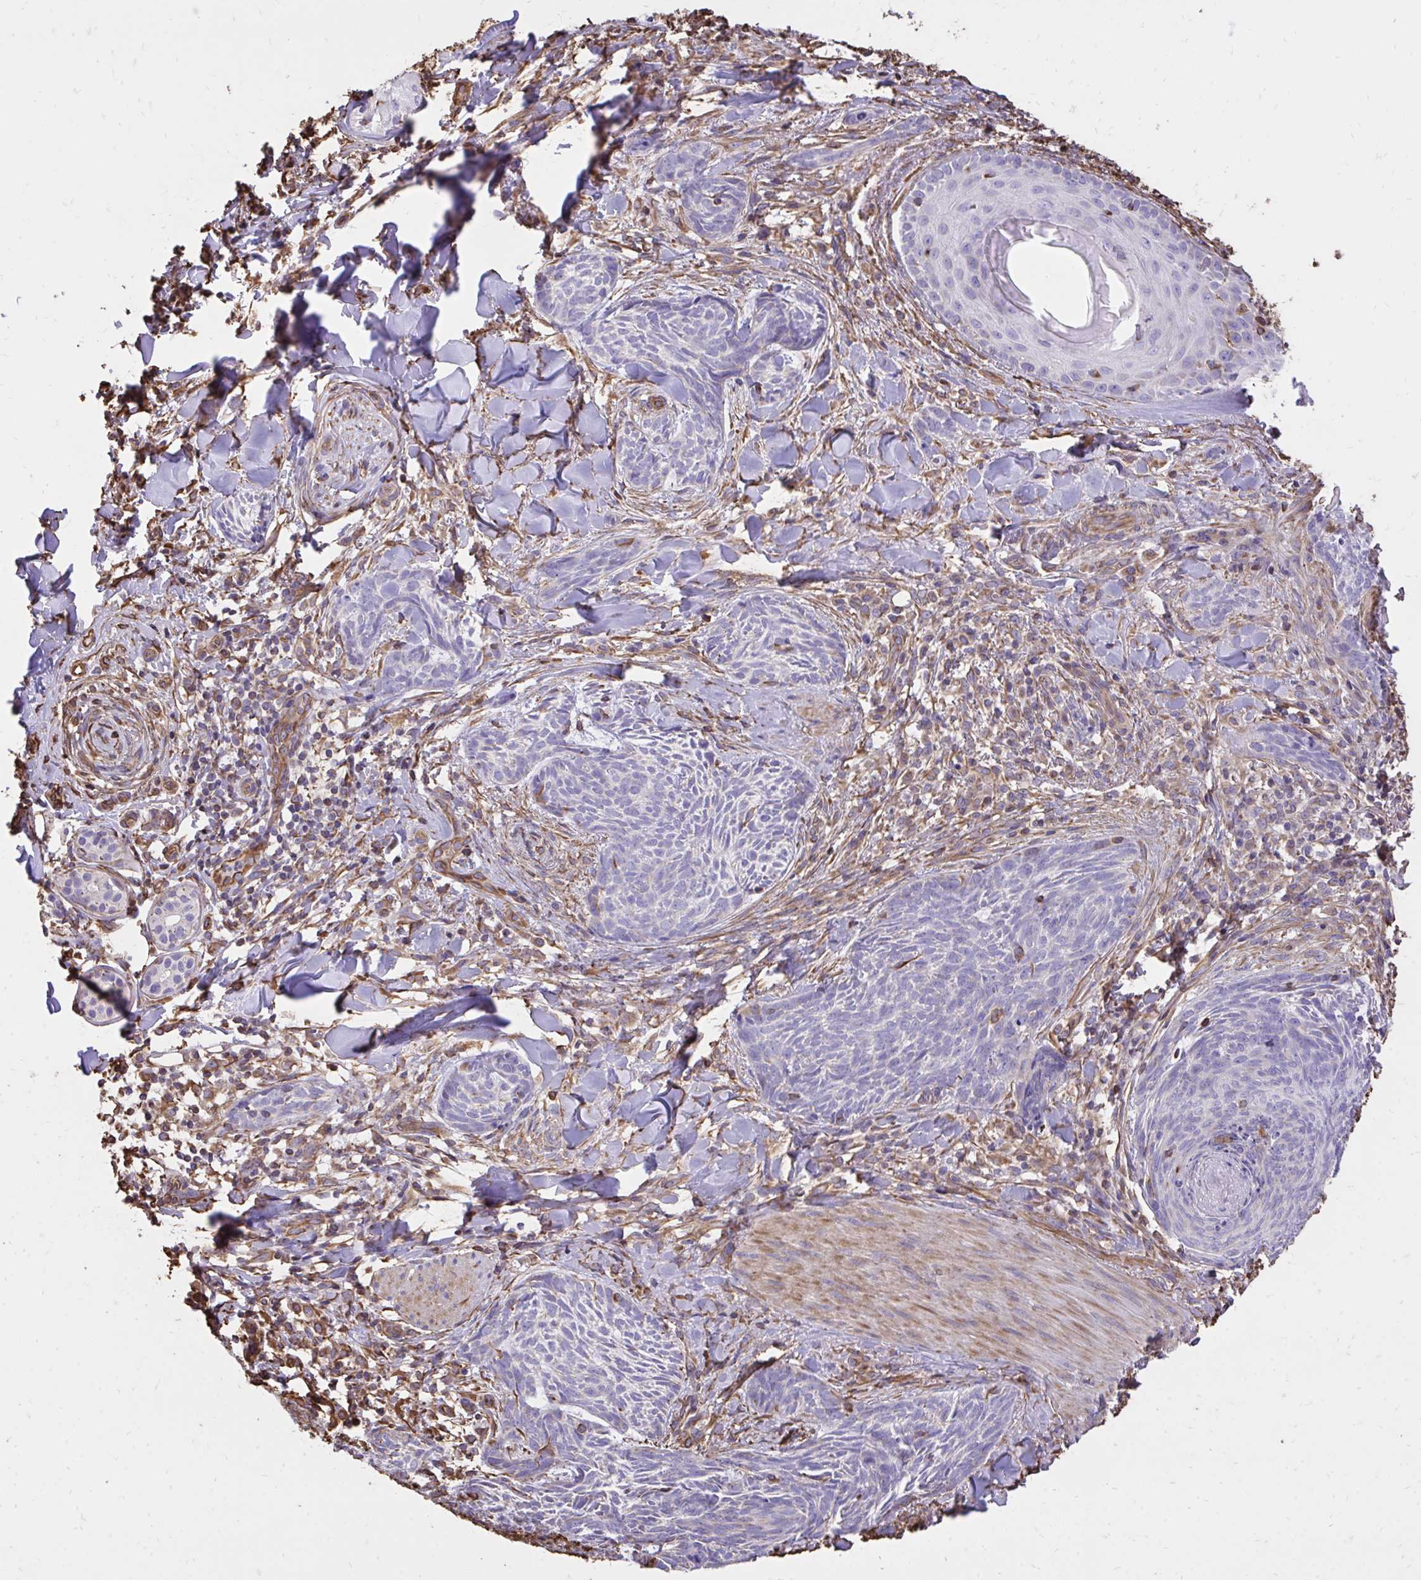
{"staining": {"intensity": "negative", "quantity": "none", "location": "none"}, "tissue": "skin cancer", "cell_type": "Tumor cells", "image_type": "cancer", "snomed": [{"axis": "morphology", "description": "Basal cell carcinoma"}, {"axis": "topography", "description": "Skin"}], "caption": "Immunohistochemistry histopathology image of neoplastic tissue: basal cell carcinoma (skin) stained with DAB displays no significant protein positivity in tumor cells.", "gene": "RNF103", "patient": {"sex": "female", "age": 93}}